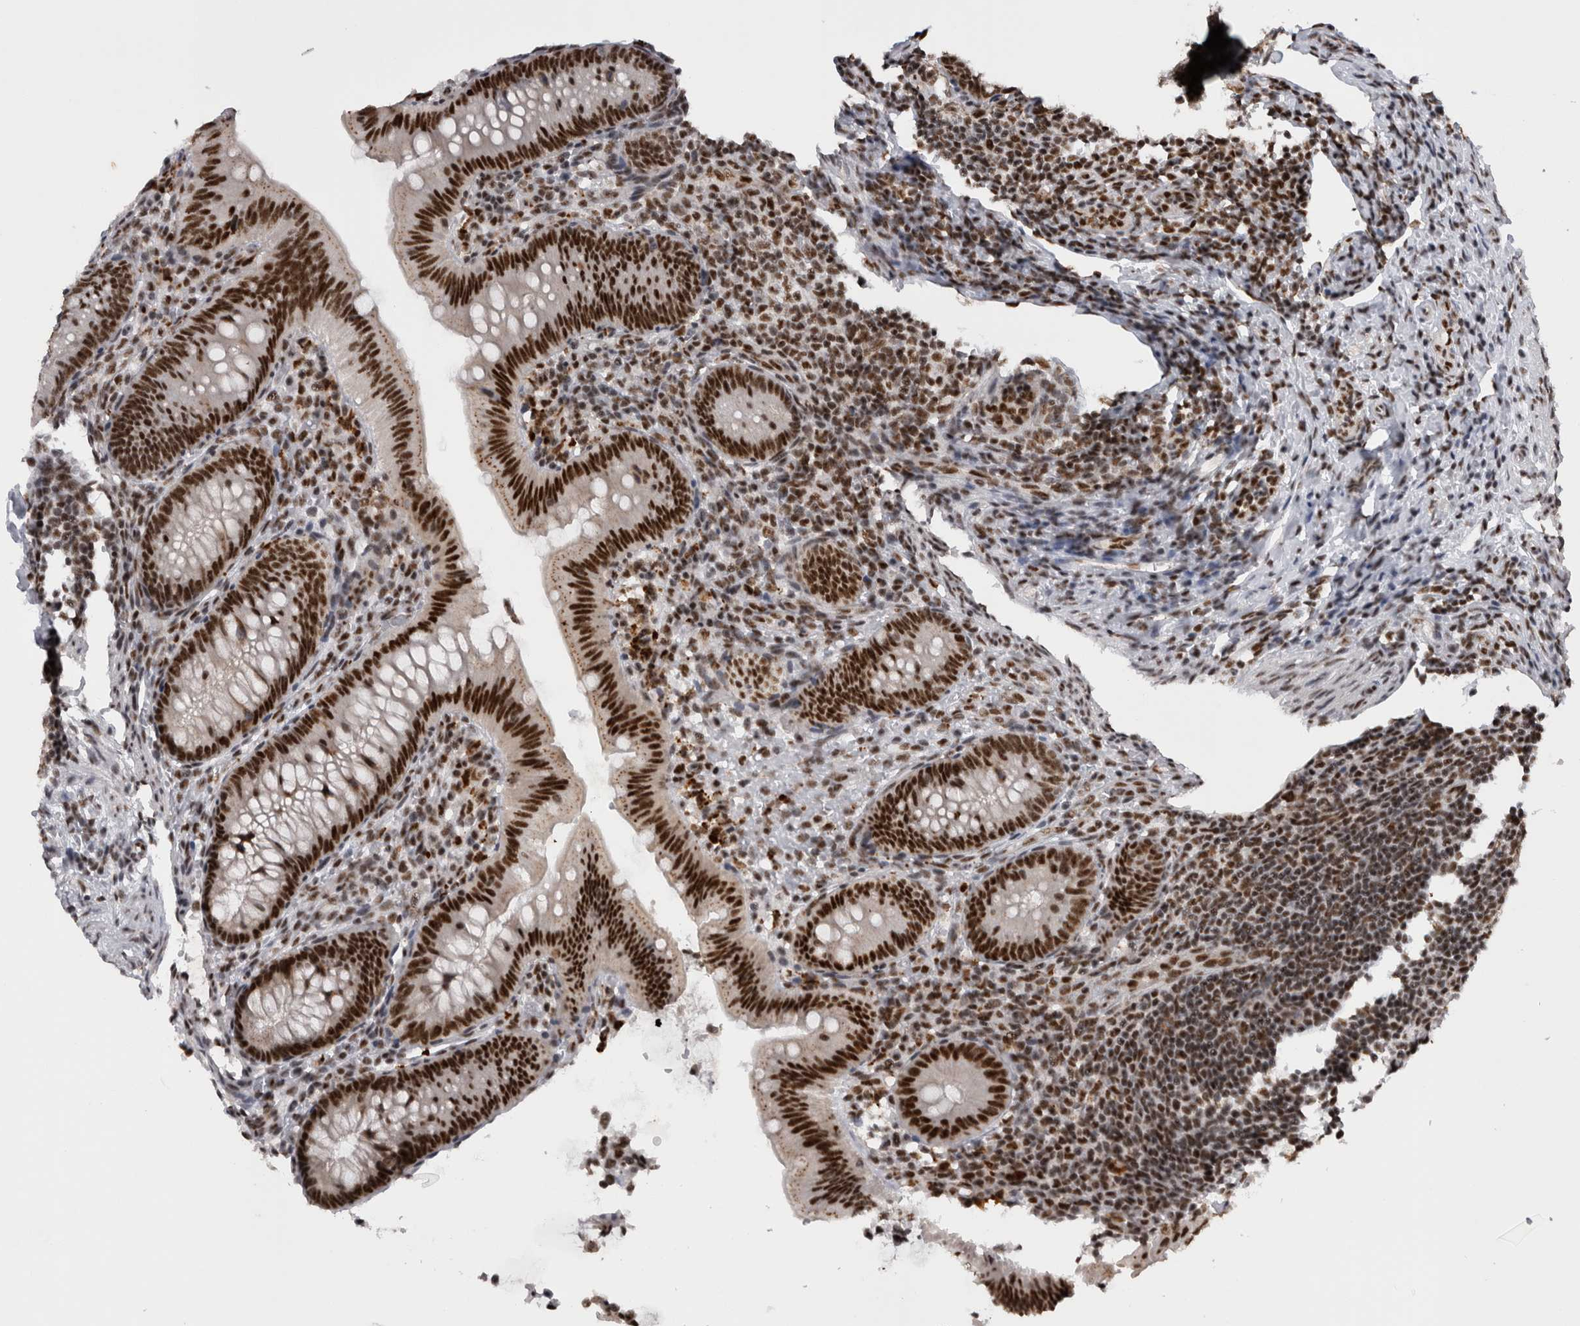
{"staining": {"intensity": "strong", "quantity": ">75%", "location": "nuclear"}, "tissue": "appendix", "cell_type": "Glandular cells", "image_type": "normal", "snomed": [{"axis": "morphology", "description": "Normal tissue, NOS"}, {"axis": "topography", "description": "Appendix"}], "caption": "Immunohistochemistry (IHC) staining of unremarkable appendix, which reveals high levels of strong nuclear expression in about >75% of glandular cells indicating strong nuclear protein positivity. The staining was performed using DAB (3,3'-diaminobenzidine) (brown) for protein detection and nuclei were counterstained in hematoxylin (blue).", "gene": "CDK11A", "patient": {"sex": "male", "age": 1}}